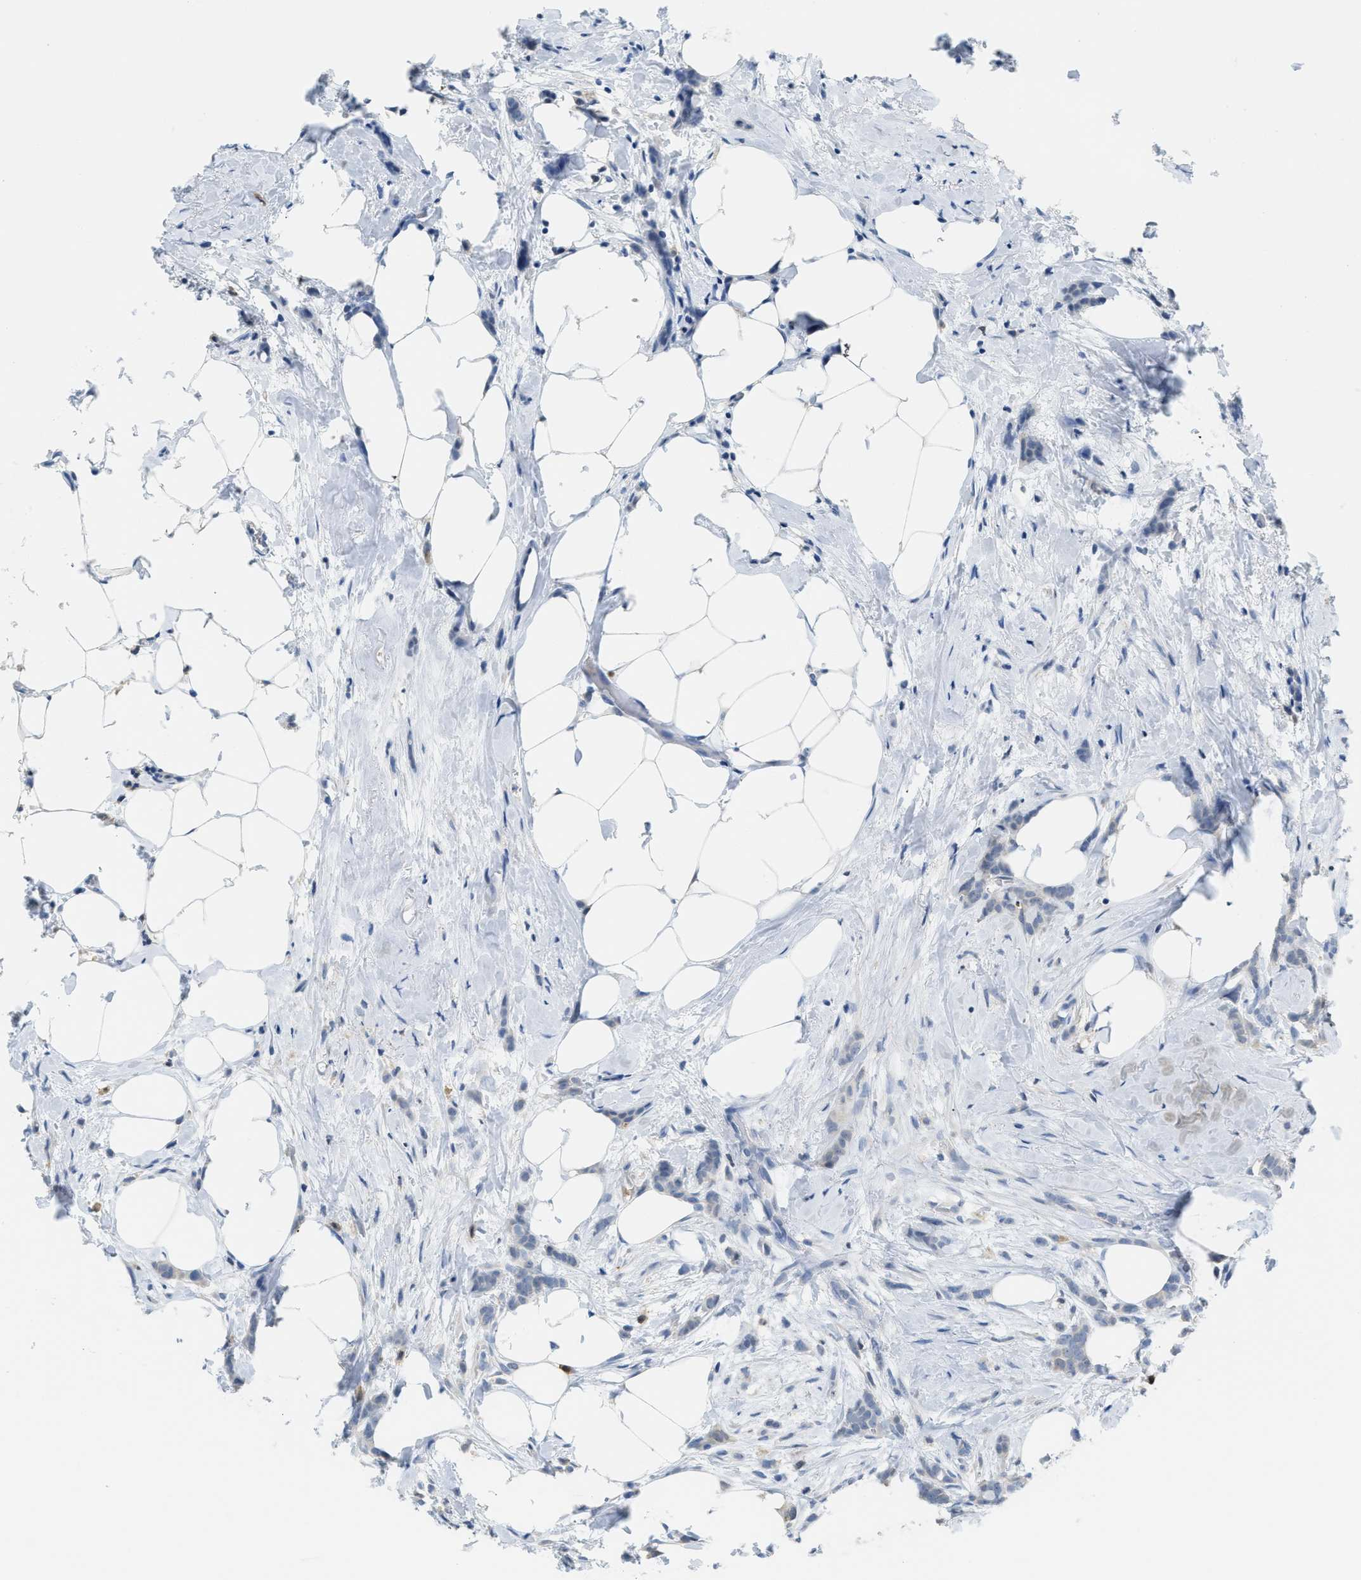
{"staining": {"intensity": "negative", "quantity": "none", "location": "none"}, "tissue": "breast cancer", "cell_type": "Tumor cells", "image_type": "cancer", "snomed": [{"axis": "morphology", "description": "Lobular carcinoma, in situ"}, {"axis": "morphology", "description": "Lobular carcinoma"}, {"axis": "topography", "description": "Breast"}], "caption": "Immunohistochemistry (IHC) micrograph of neoplastic tissue: human breast cancer stained with DAB (3,3'-diaminobenzidine) demonstrates no significant protein positivity in tumor cells. The staining is performed using DAB (3,3'-diaminobenzidine) brown chromogen with nuclei counter-stained in using hematoxylin.", "gene": "SERPINB1", "patient": {"sex": "female", "age": 41}}